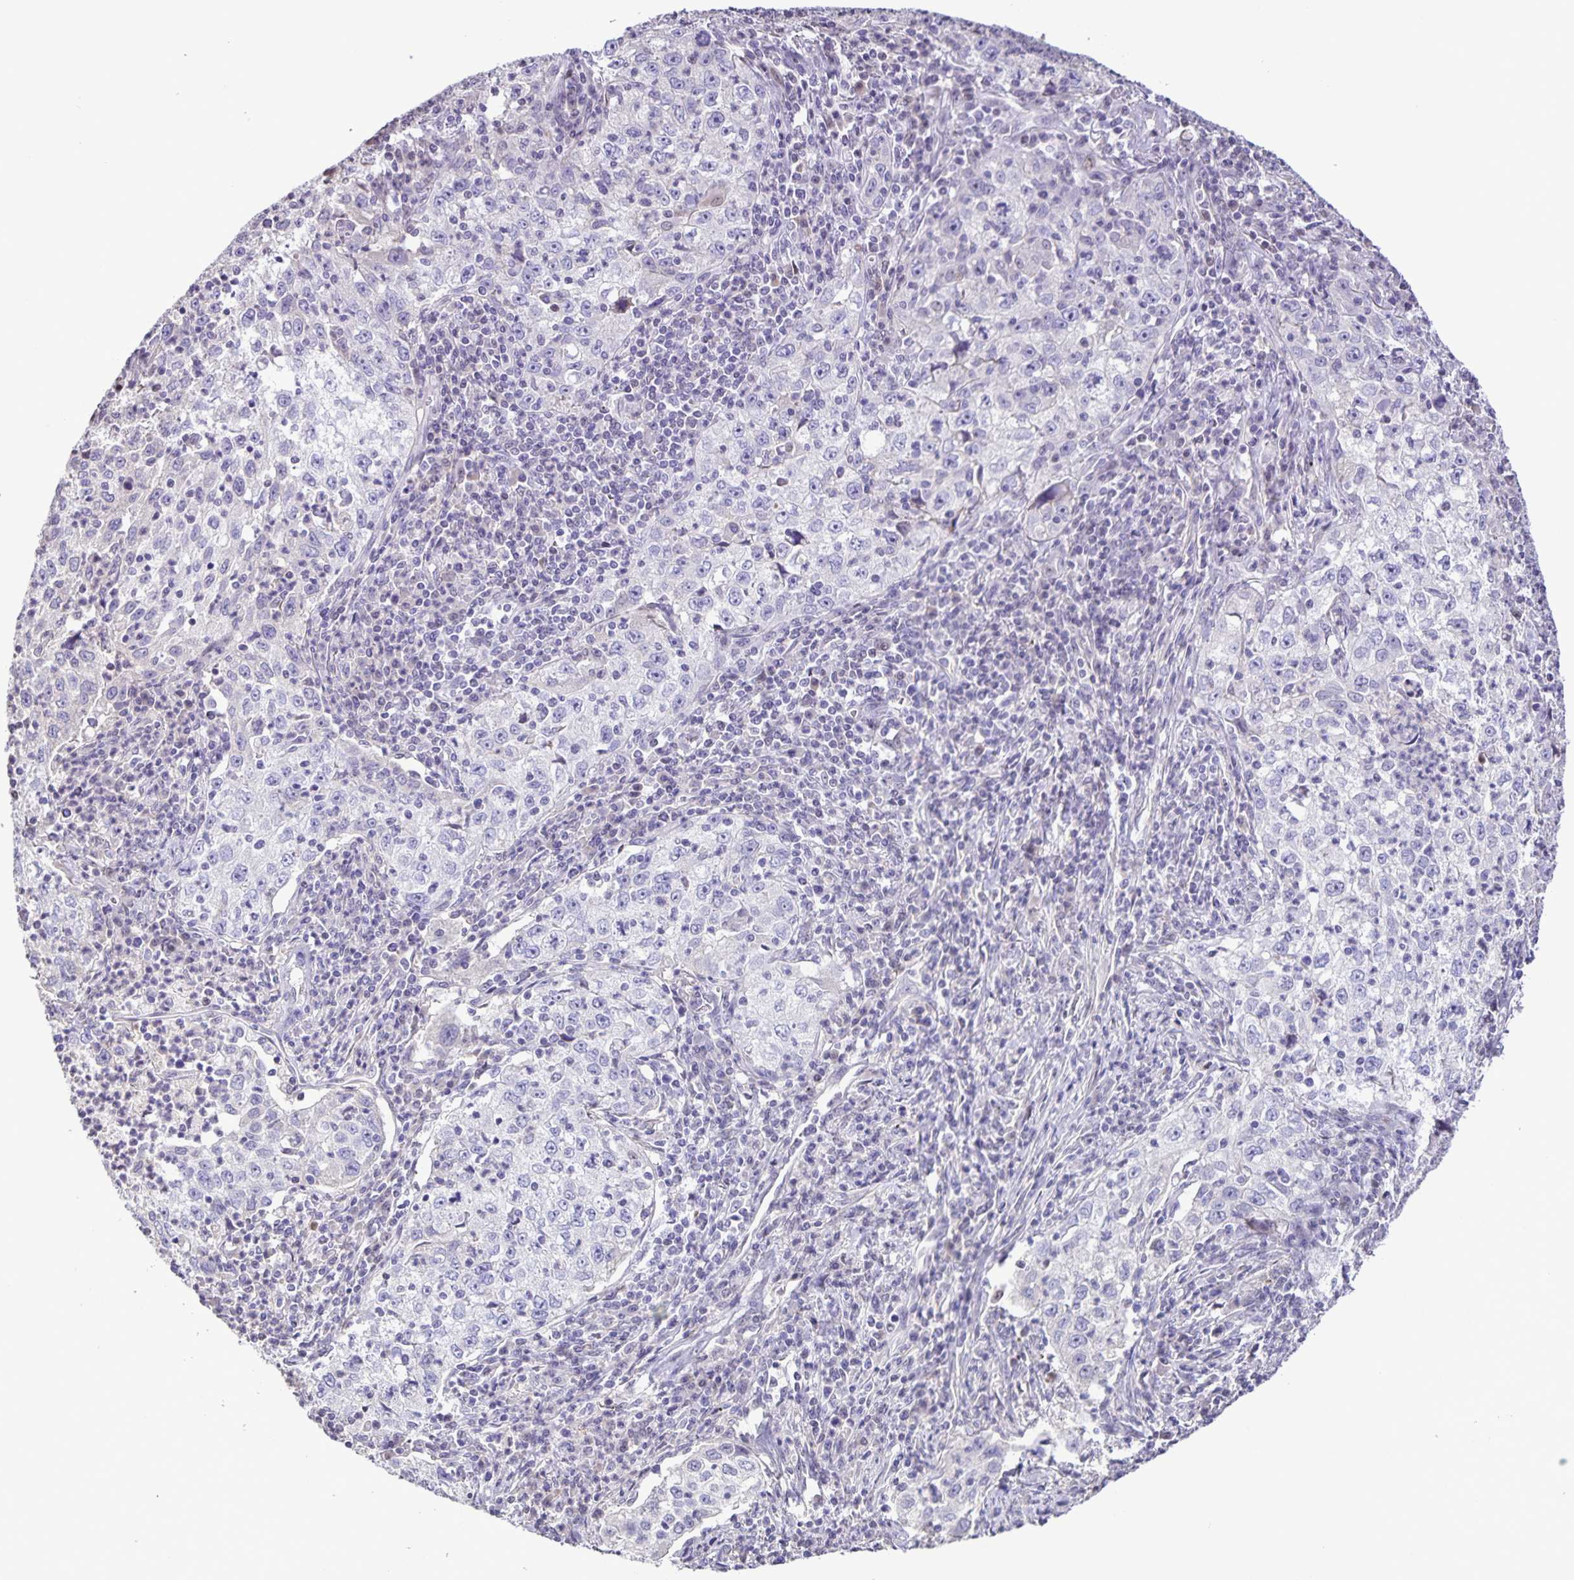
{"staining": {"intensity": "negative", "quantity": "none", "location": "none"}, "tissue": "lung cancer", "cell_type": "Tumor cells", "image_type": "cancer", "snomed": [{"axis": "morphology", "description": "Squamous cell carcinoma, NOS"}, {"axis": "topography", "description": "Lung"}], "caption": "Tumor cells are negative for protein expression in human lung cancer (squamous cell carcinoma).", "gene": "ONECUT2", "patient": {"sex": "male", "age": 71}}